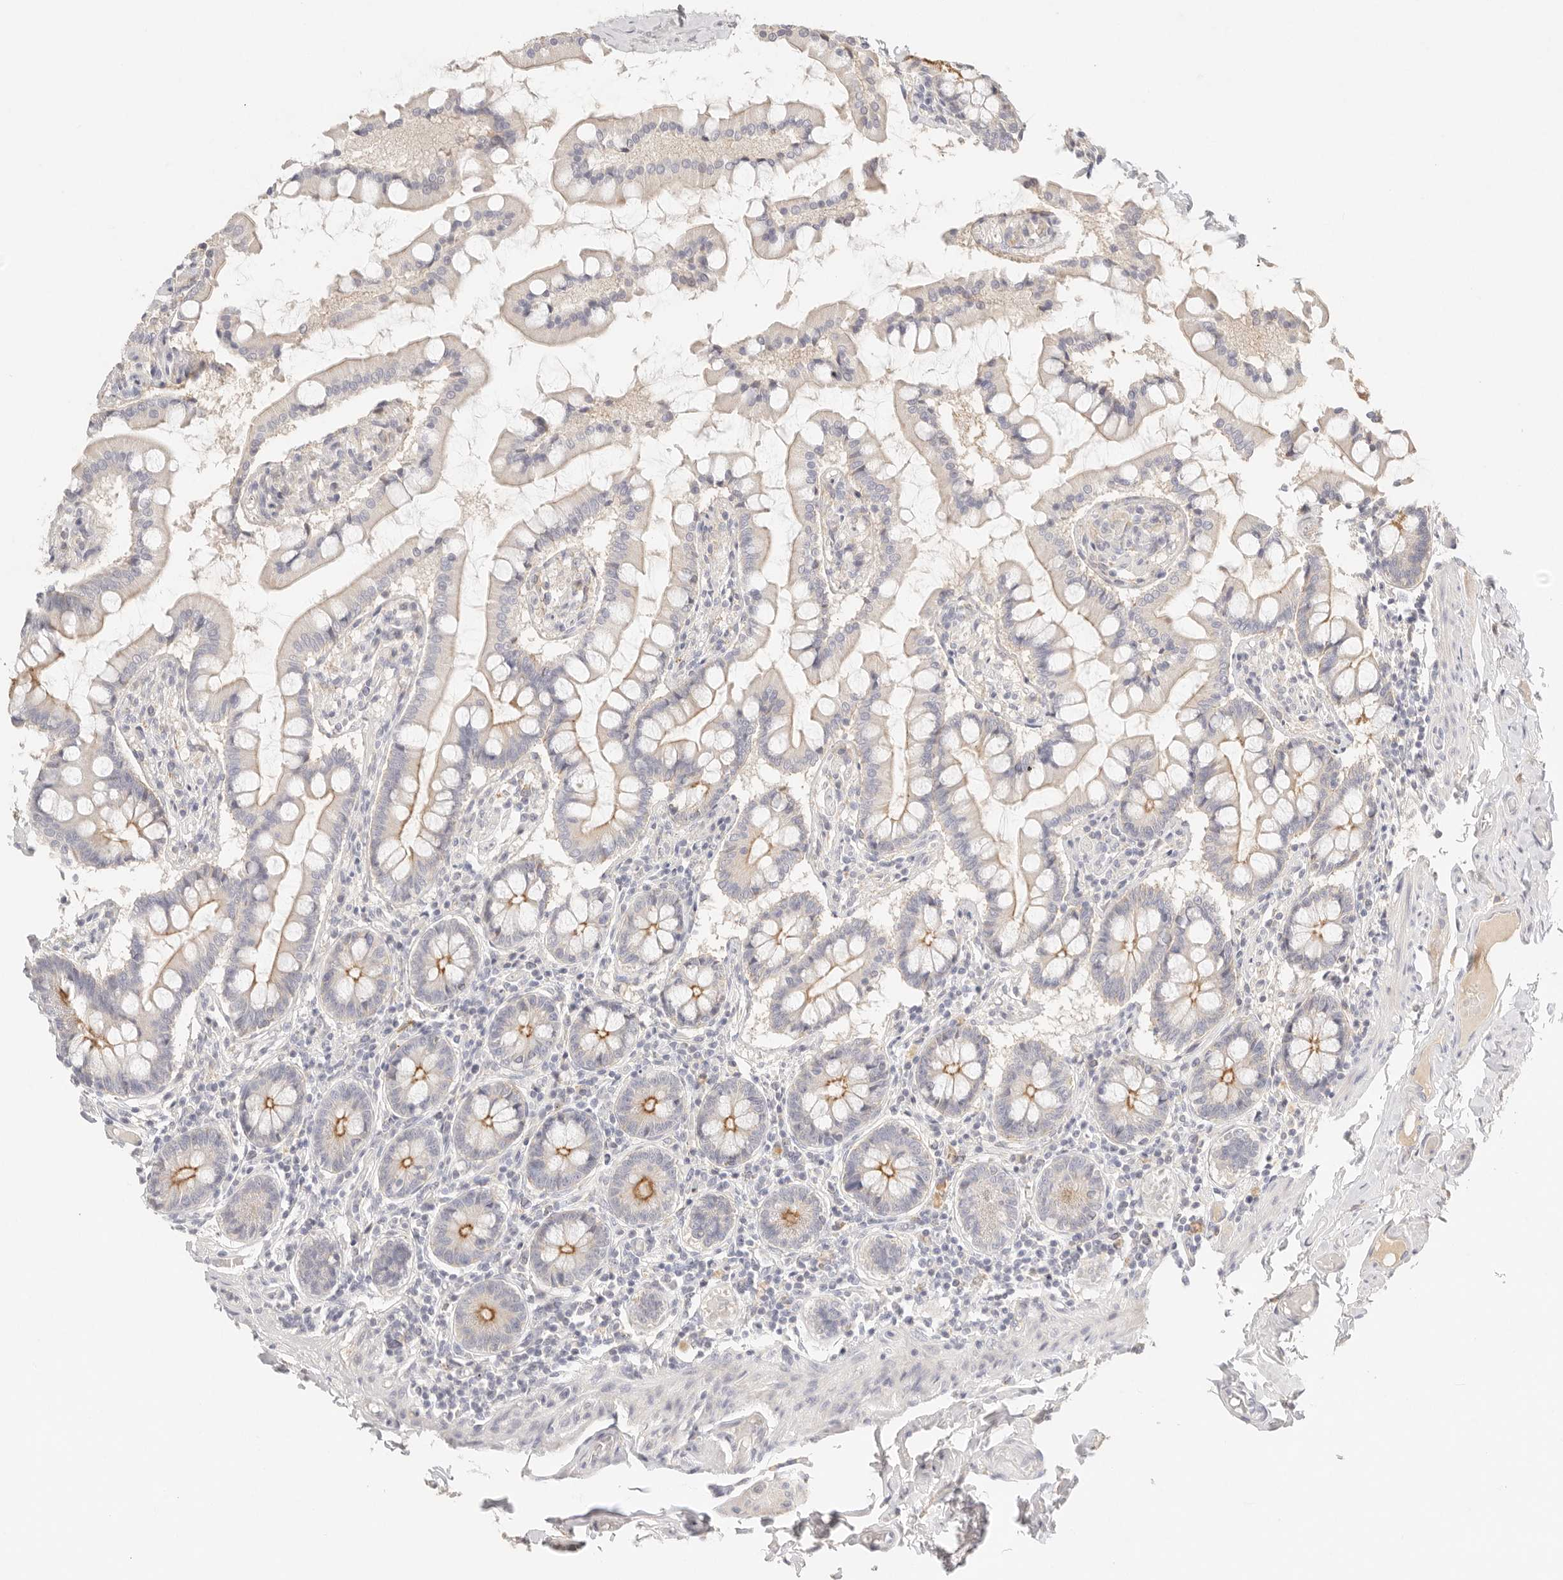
{"staining": {"intensity": "moderate", "quantity": "<25%", "location": "cytoplasmic/membranous"}, "tissue": "small intestine", "cell_type": "Glandular cells", "image_type": "normal", "snomed": [{"axis": "morphology", "description": "Normal tissue, NOS"}, {"axis": "topography", "description": "Small intestine"}], "caption": "About <25% of glandular cells in unremarkable human small intestine demonstrate moderate cytoplasmic/membranous protein staining as visualized by brown immunohistochemical staining.", "gene": "CEP120", "patient": {"sex": "male", "age": 41}}